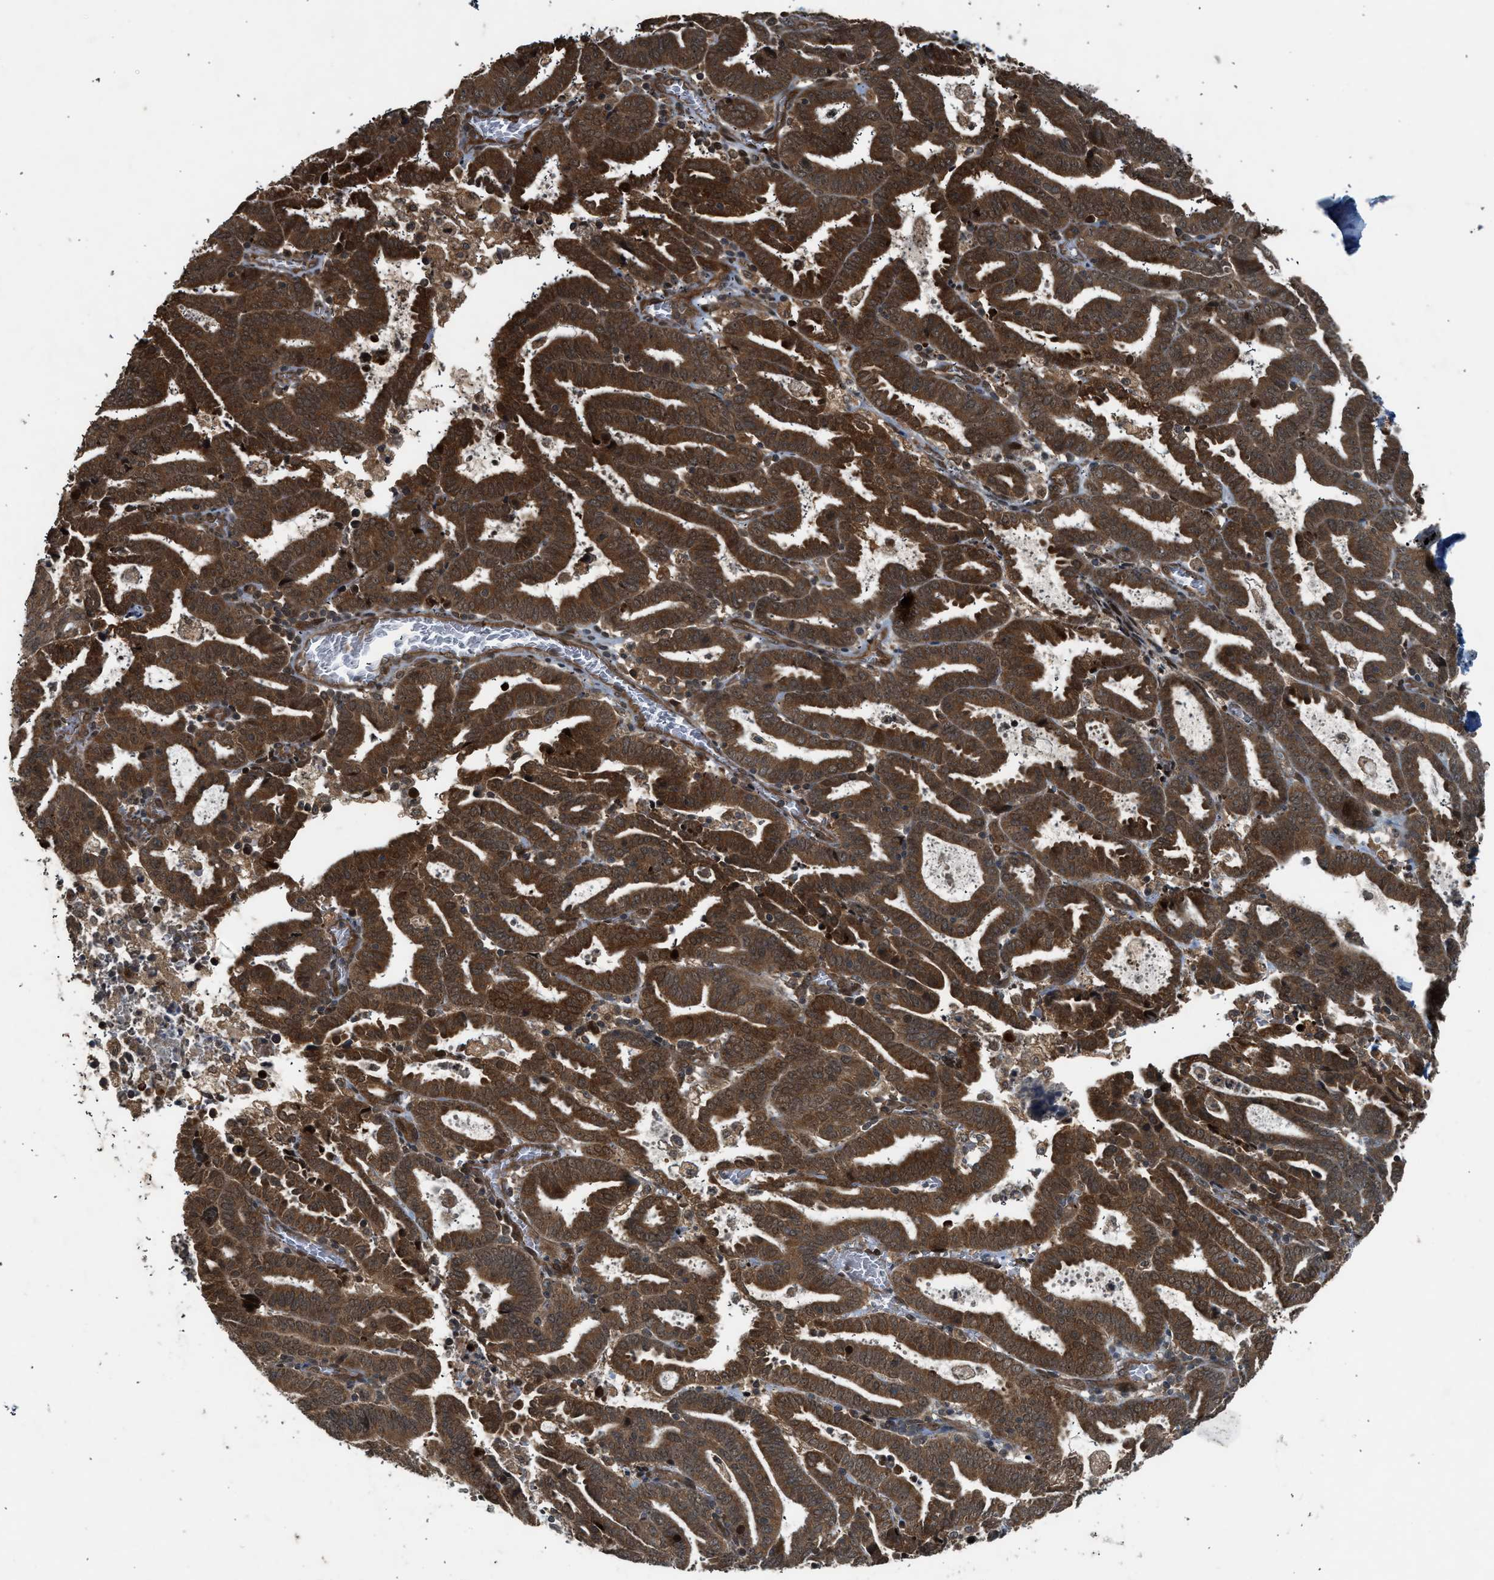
{"staining": {"intensity": "strong", "quantity": ">75%", "location": "cytoplasmic/membranous"}, "tissue": "endometrial cancer", "cell_type": "Tumor cells", "image_type": "cancer", "snomed": [{"axis": "morphology", "description": "Adenocarcinoma, NOS"}, {"axis": "topography", "description": "Uterus"}], "caption": "Tumor cells reveal strong cytoplasmic/membranous expression in about >75% of cells in endometrial cancer (adenocarcinoma).", "gene": "TXNL1", "patient": {"sex": "female", "age": 83}}